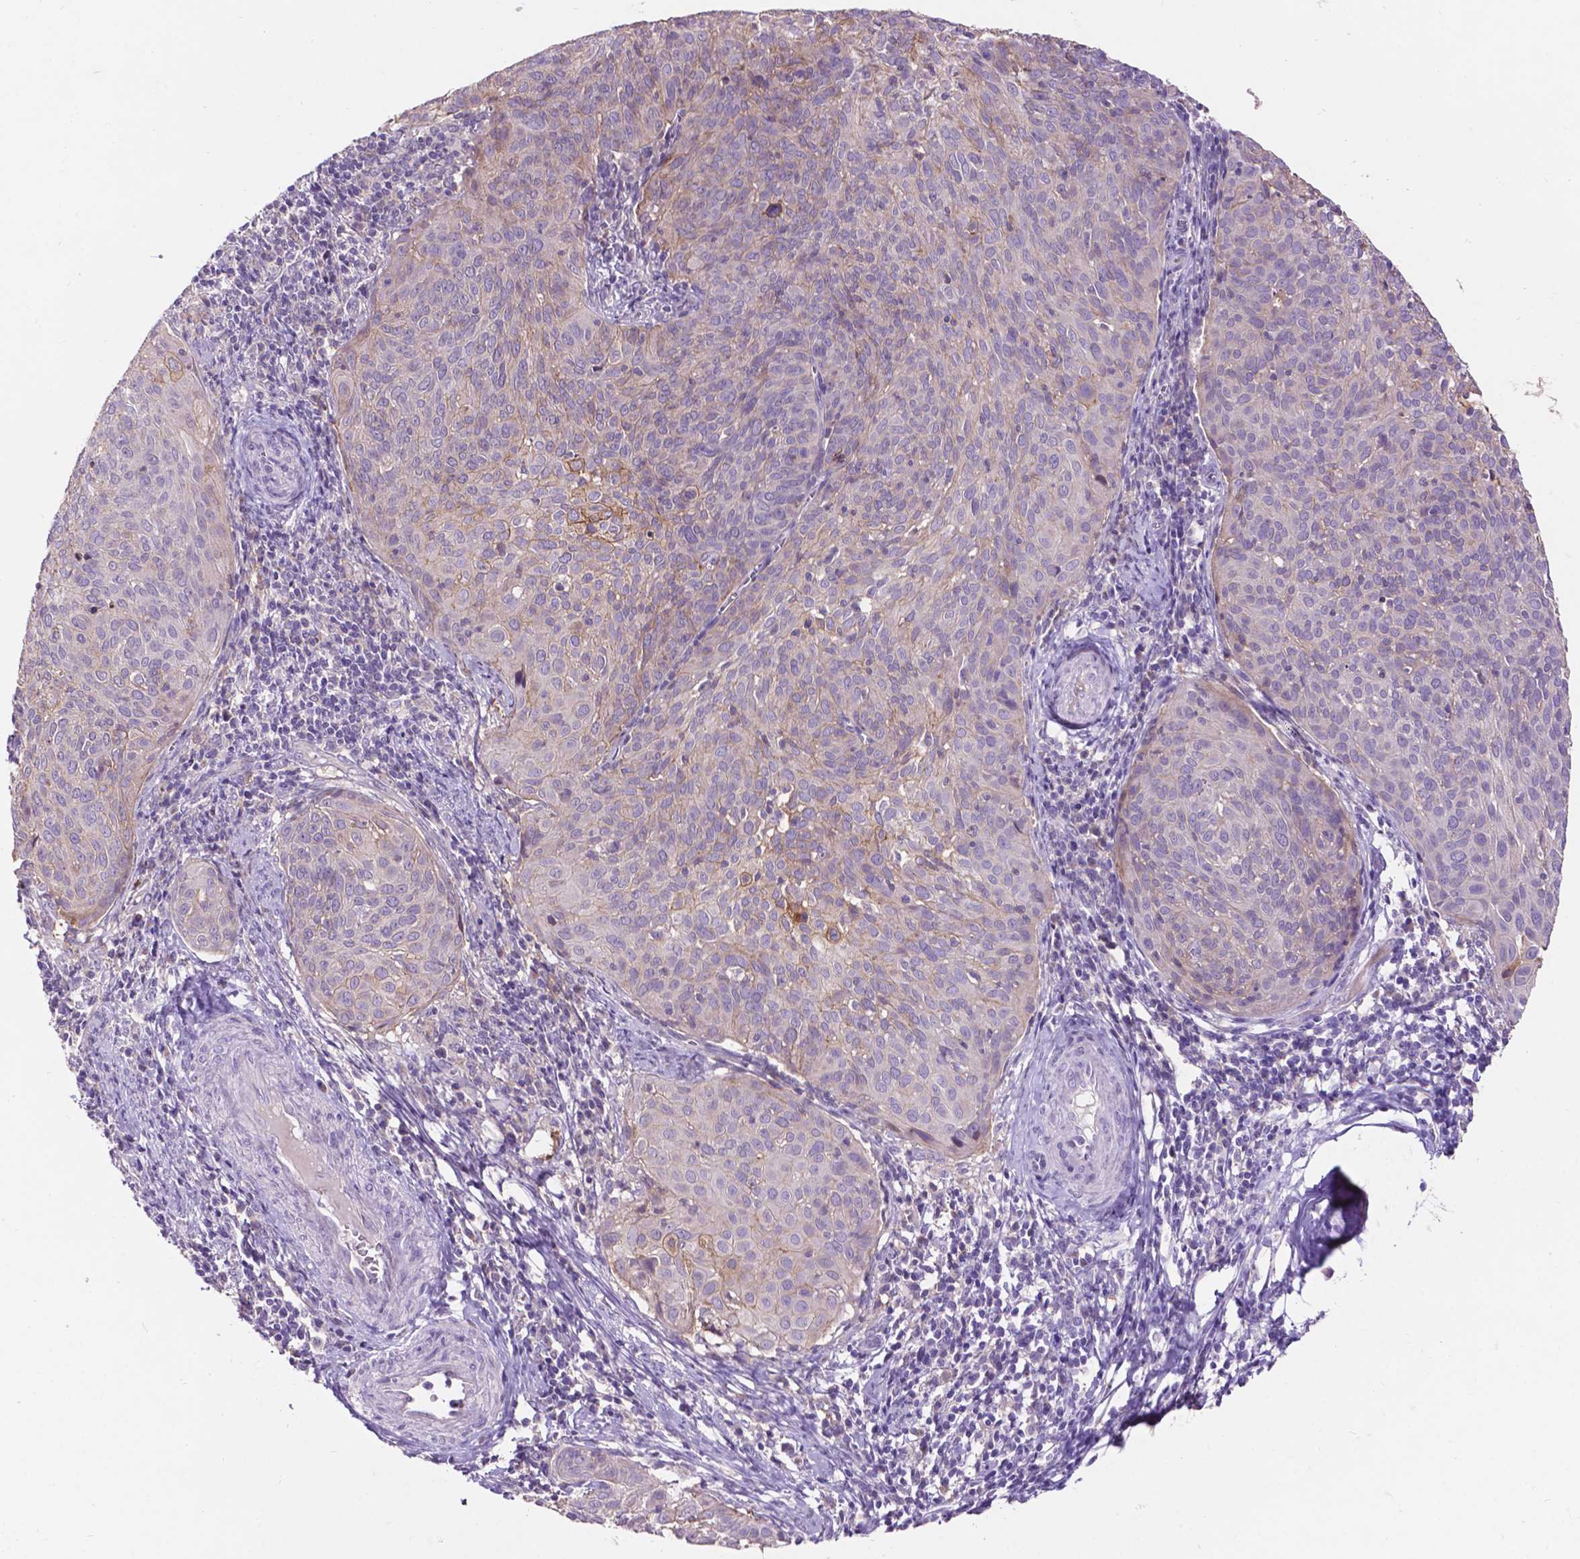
{"staining": {"intensity": "moderate", "quantity": "<25%", "location": "cytoplasmic/membranous"}, "tissue": "cervical cancer", "cell_type": "Tumor cells", "image_type": "cancer", "snomed": [{"axis": "morphology", "description": "Squamous cell carcinoma, NOS"}, {"axis": "topography", "description": "Cervix"}], "caption": "This is a micrograph of immunohistochemistry (IHC) staining of squamous cell carcinoma (cervical), which shows moderate expression in the cytoplasmic/membranous of tumor cells.", "gene": "PLSCR1", "patient": {"sex": "female", "age": 39}}